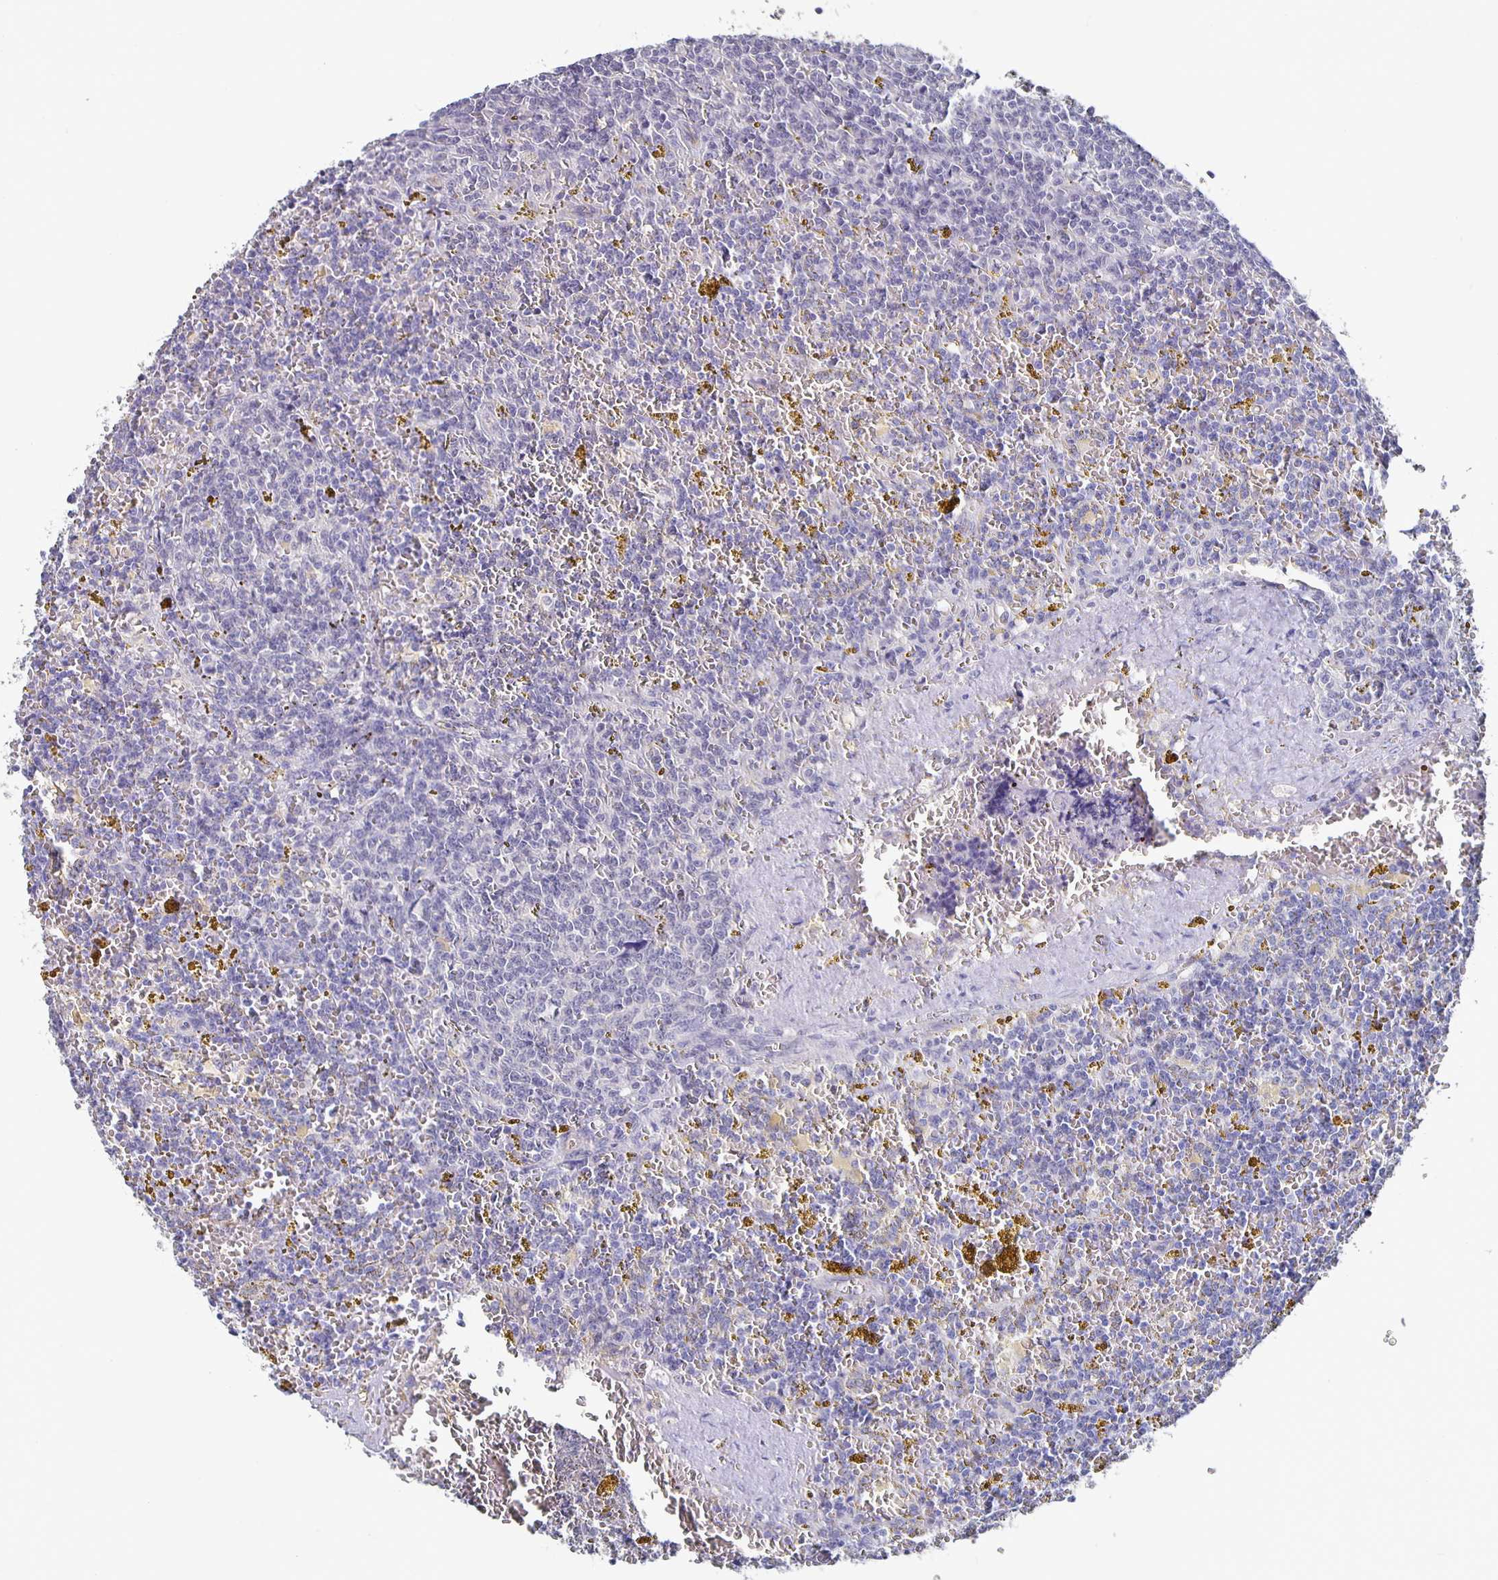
{"staining": {"intensity": "negative", "quantity": "none", "location": "none"}, "tissue": "lymphoma", "cell_type": "Tumor cells", "image_type": "cancer", "snomed": [{"axis": "morphology", "description": "Malignant lymphoma, non-Hodgkin's type, Low grade"}, {"axis": "topography", "description": "Spleen"}, {"axis": "topography", "description": "Lymph node"}], "caption": "This is a histopathology image of immunohistochemistry (IHC) staining of lymphoma, which shows no positivity in tumor cells. Nuclei are stained in blue.", "gene": "CACNA2D2", "patient": {"sex": "female", "age": 66}}